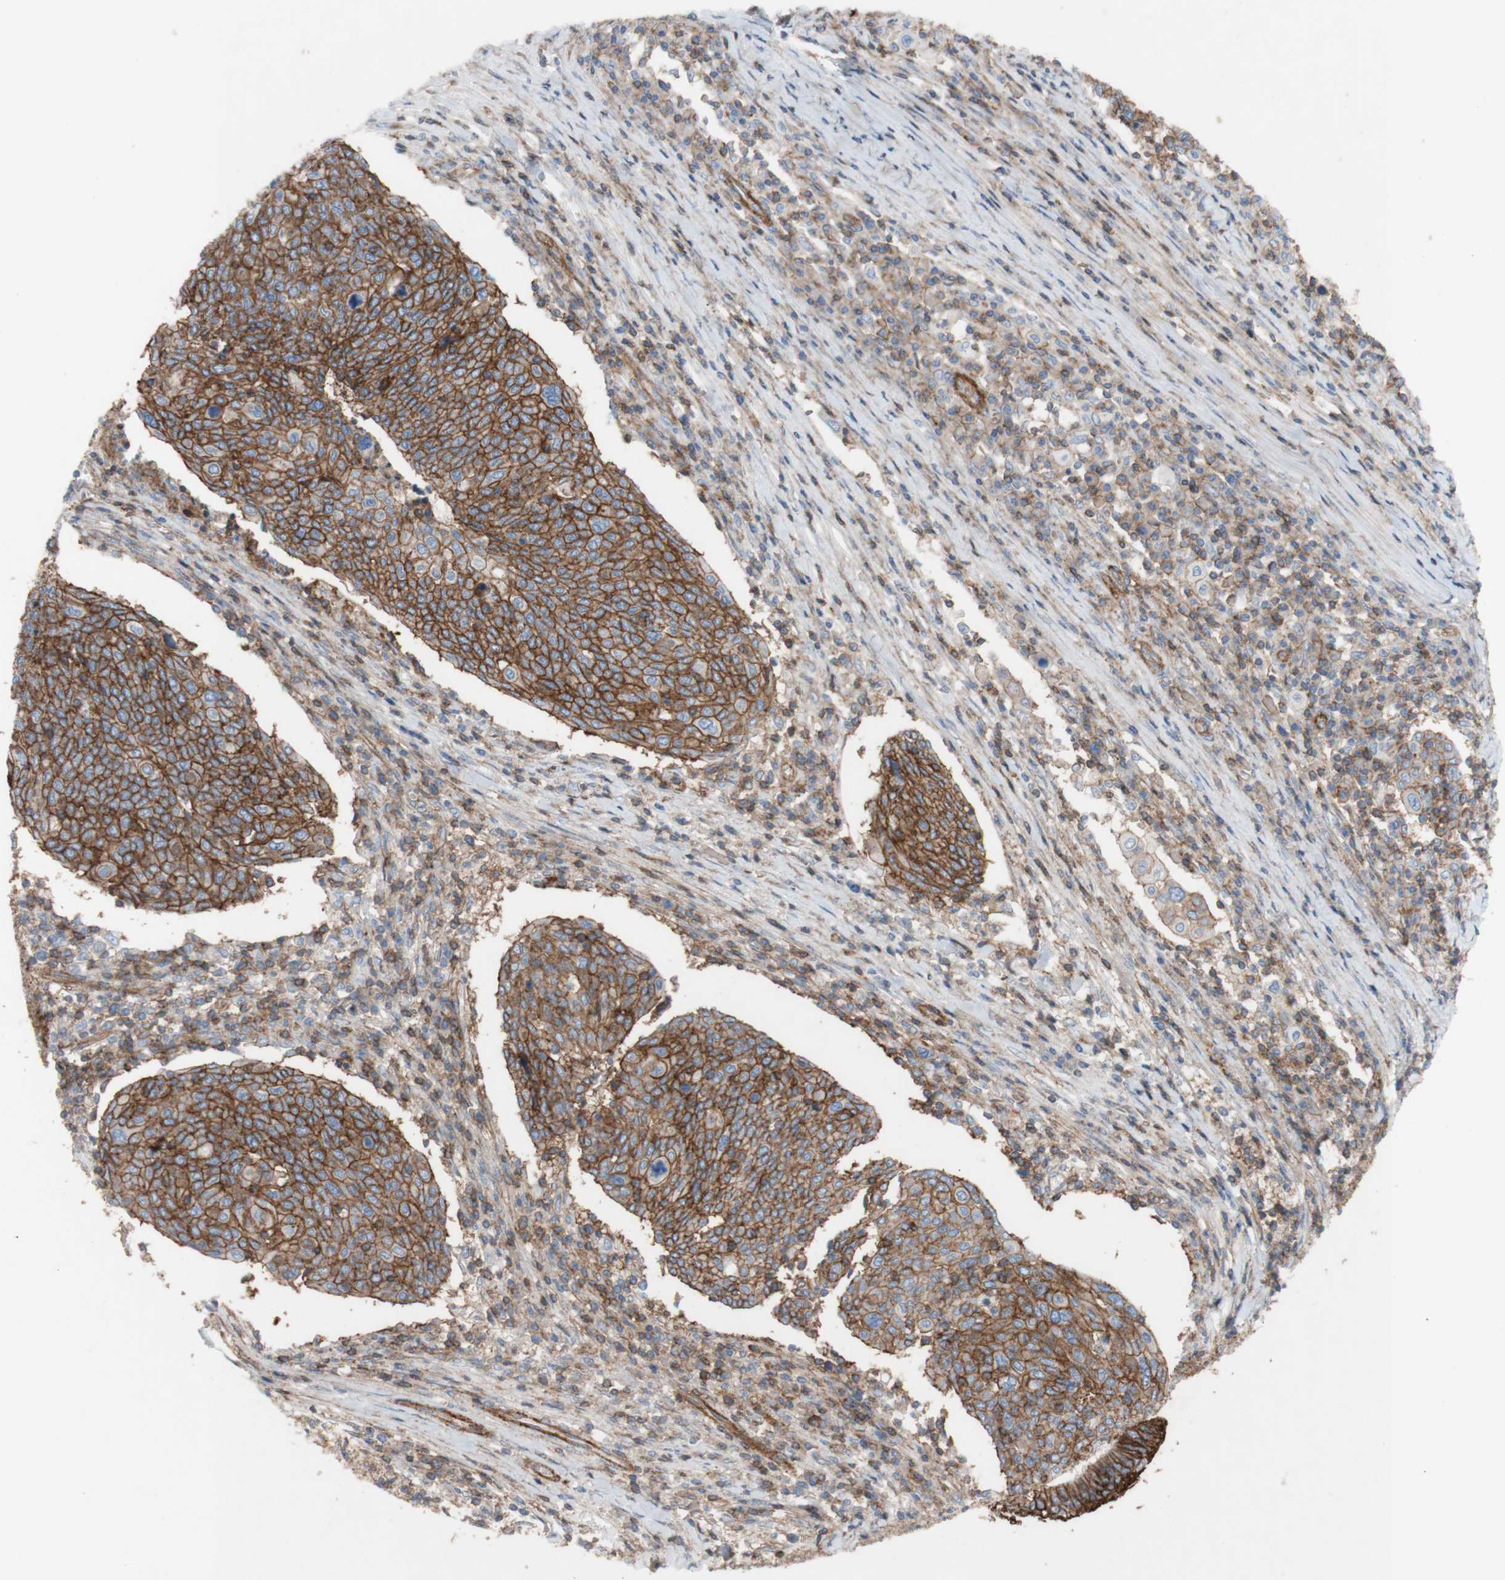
{"staining": {"intensity": "strong", "quantity": ">75%", "location": "cytoplasmic/membranous"}, "tissue": "cervical cancer", "cell_type": "Tumor cells", "image_type": "cancer", "snomed": [{"axis": "morphology", "description": "Squamous cell carcinoma, NOS"}, {"axis": "topography", "description": "Cervix"}], "caption": "A brown stain highlights strong cytoplasmic/membranous expression of a protein in cervical squamous cell carcinoma tumor cells. Immunohistochemistry (ihc) stains the protein in brown and the nuclei are stained blue.", "gene": "ATP2A3", "patient": {"sex": "female", "age": 40}}